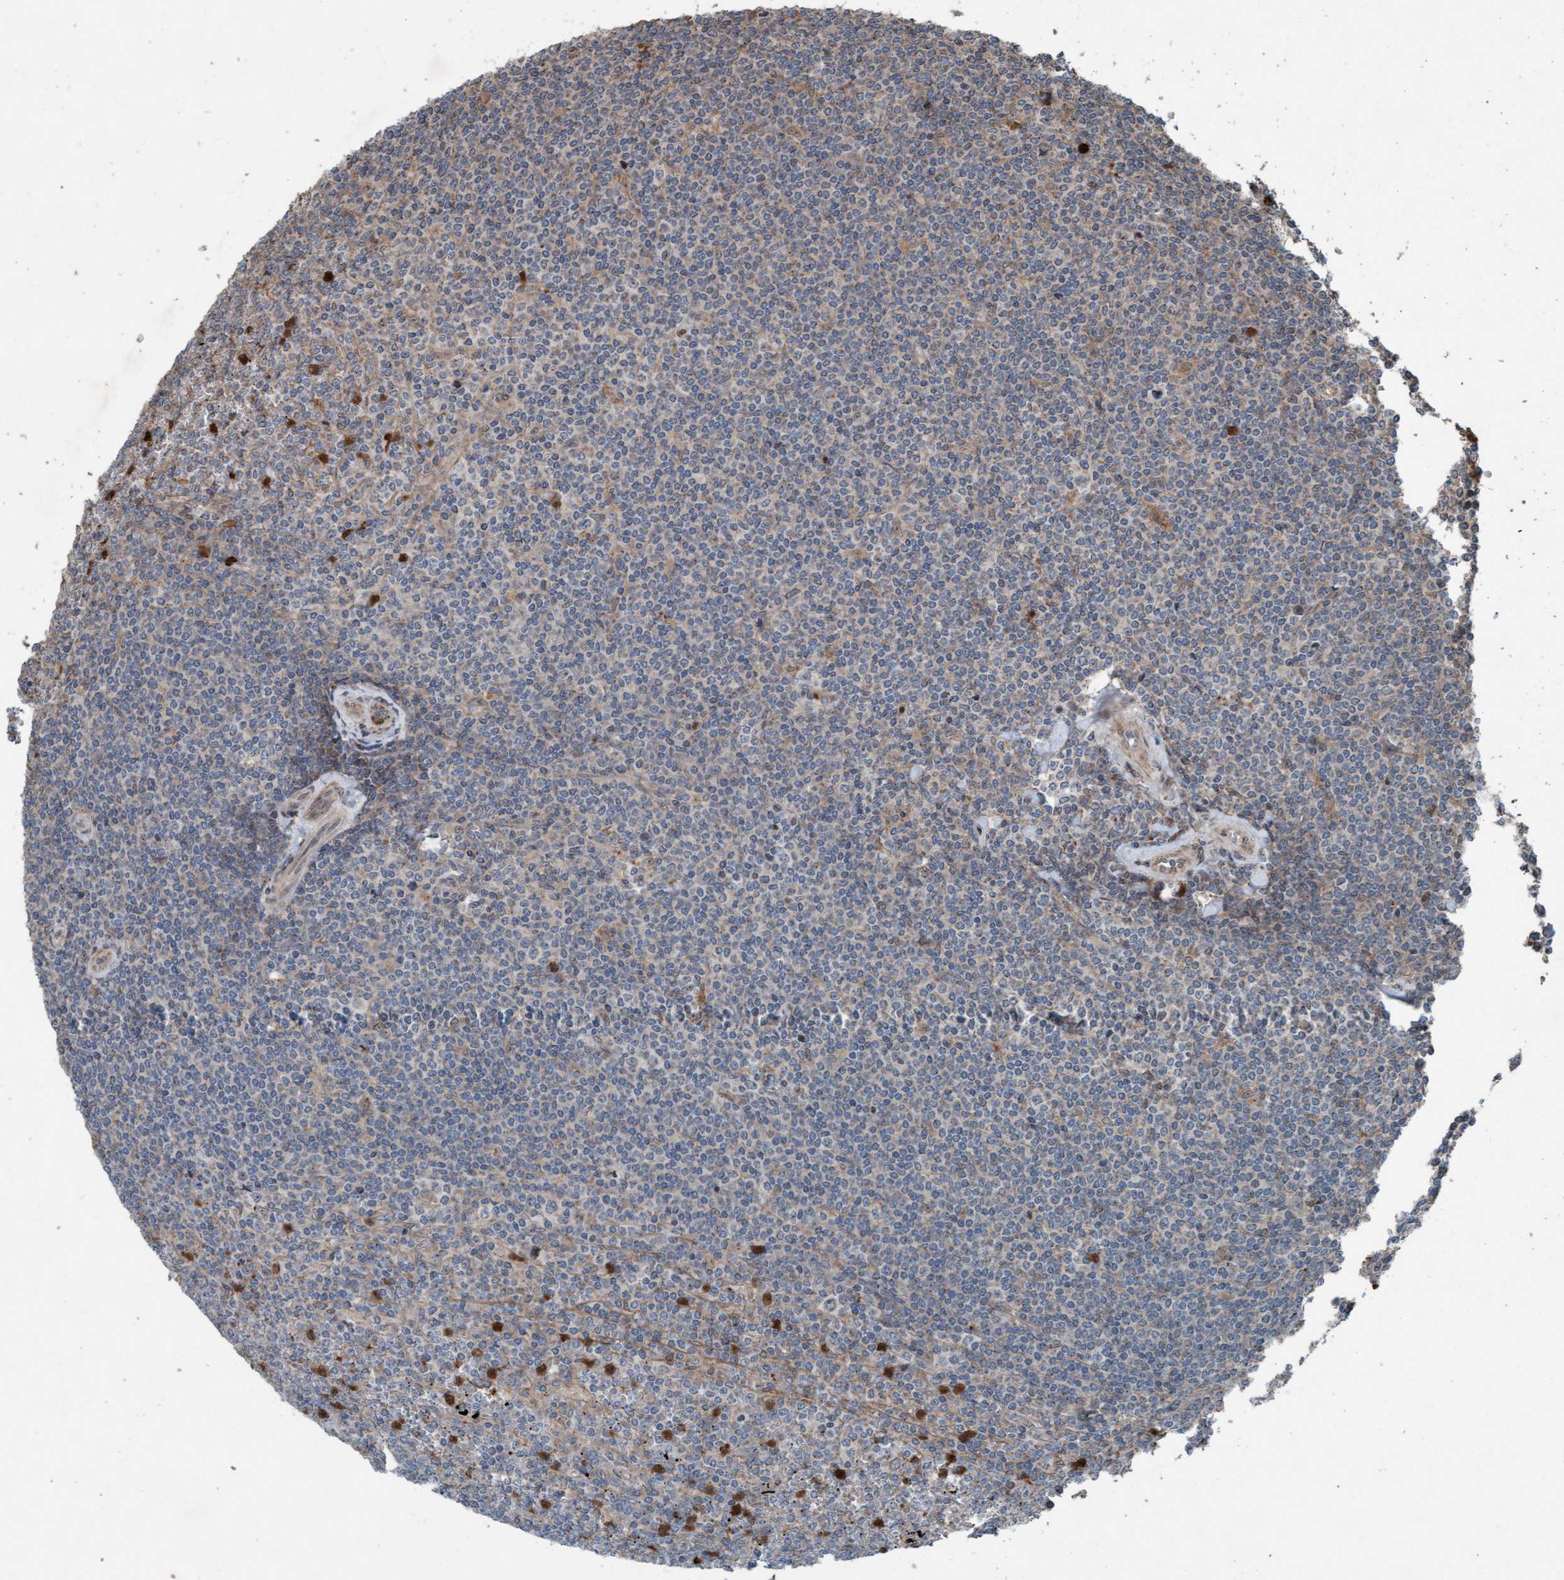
{"staining": {"intensity": "negative", "quantity": "none", "location": "none"}, "tissue": "lymphoma", "cell_type": "Tumor cells", "image_type": "cancer", "snomed": [{"axis": "morphology", "description": "Malignant lymphoma, non-Hodgkin's type, Low grade"}, {"axis": "topography", "description": "Spleen"}], "caption": "There is no significant staining in tumor cells of malignant lymphoma, non-Hodgkin's type (low-grade).", "gene": "PLXNB2", "patient": {"sex": "female", "age": 19}}